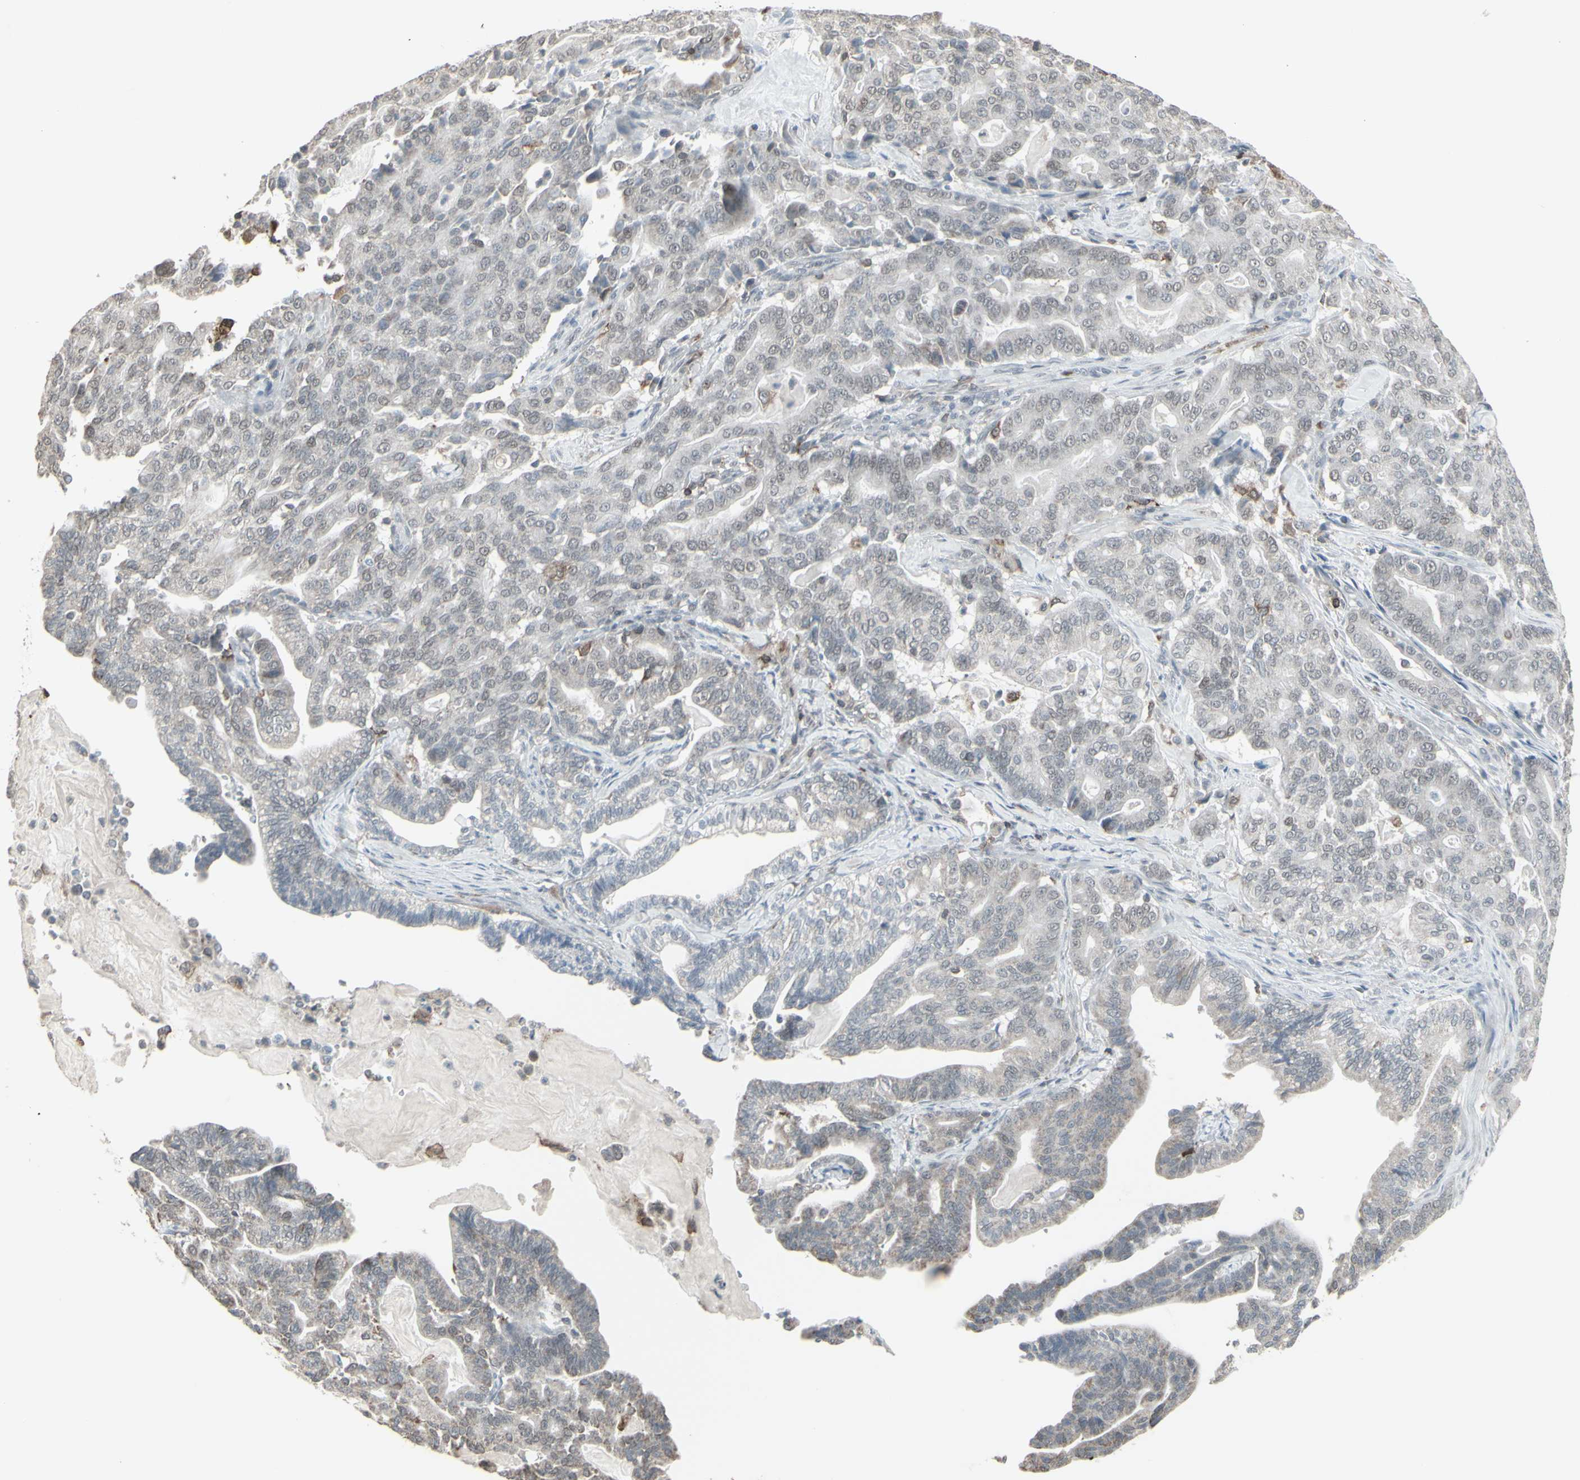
{"staining": {"intensity": "weak", "quantity": "25%-75%", "location": "cytoplasmic/membranous"}, "tissue": "pancreatic cancer", "cell_type": "Tumor cells", "image_type": "cancer", "snomed": [{"axis": "morphology", "description": "Adenocarcinoma, NOS"}, {"axis": "topography", "description": "Pancreas"}], "caption": "Adenocarcinoma (pancreatic) stained with DAB (3,3'-diaminobenzidine) immunohistochemistry (IHC) displays low levels of weak cytoplasmic/membranous expression in about 25%-75% of tumor cells. The protein of interest is stained brown, and the nuclei are stained in blue (DAB IHC with brightfield microscopy, high magnification).", "gene": "SAMSN1", "patient": {"sex": "male", "age": 63}}